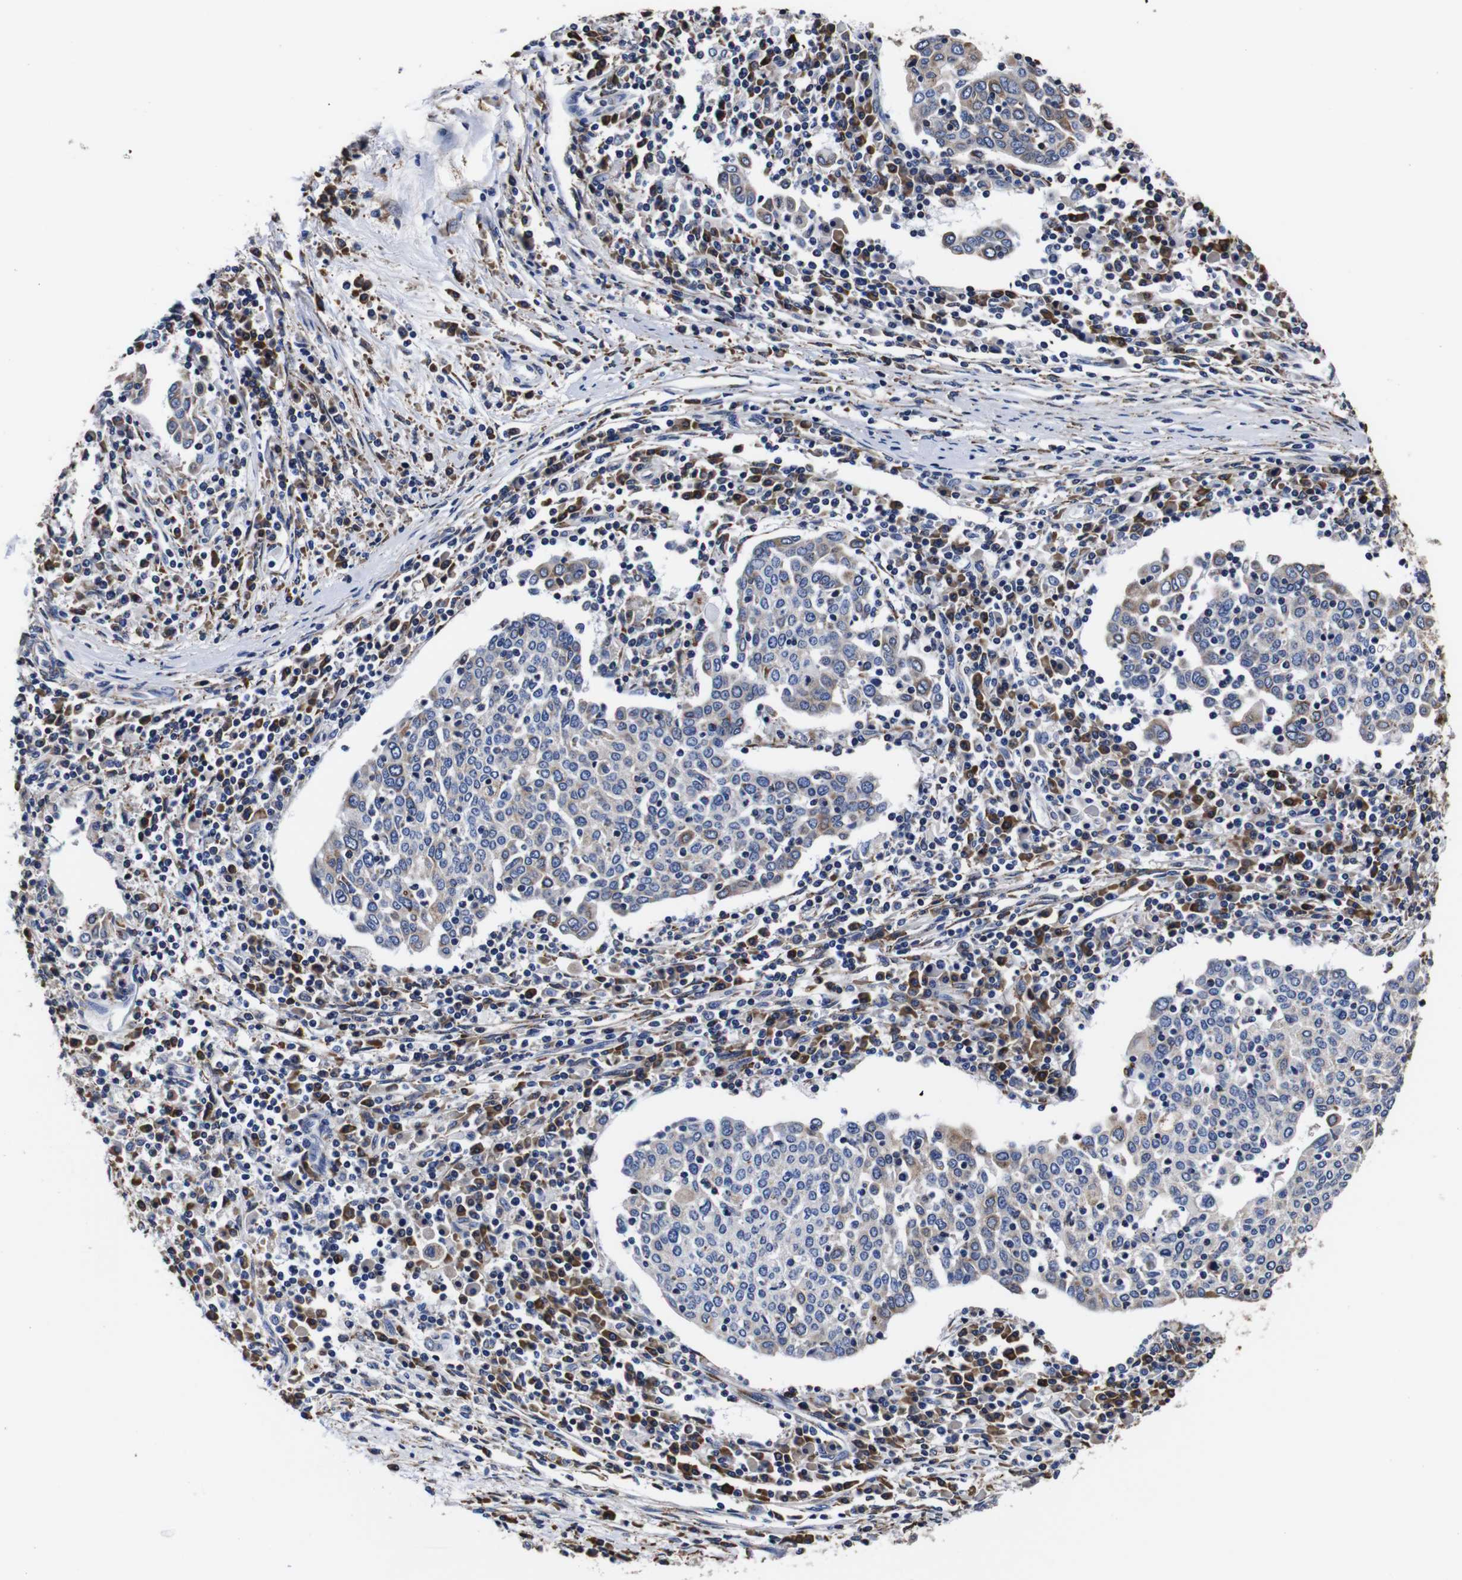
{"staining": {"intensity": "moderate", "quantity": "<25%", "location": "cytoplasmic/membranous"}, "tissue": "cervical cancer", "cell_type": "Tumor cells", "image_type": "cancer", "snomed": [{"axis": "morphology", "description": "Squamous cell carcinoma, NOS"}, {"axis": "topography", "description": "Cervix"}], "caption": "IHC staining of cervical cancer, which displays low levels of moderate cytoplasmic/membranous staining in approximately <25% of tumor cells indicating moderate cytoplasmic/membranous protein positivity. The staining was performed using DAB (3,3'-diaminobenzidine) (brown) for protein detection and nuclei were counterstained in hematoxylin (blue).", "gene": "PPIB", "patient": {"sex": "female", "age": 40}}